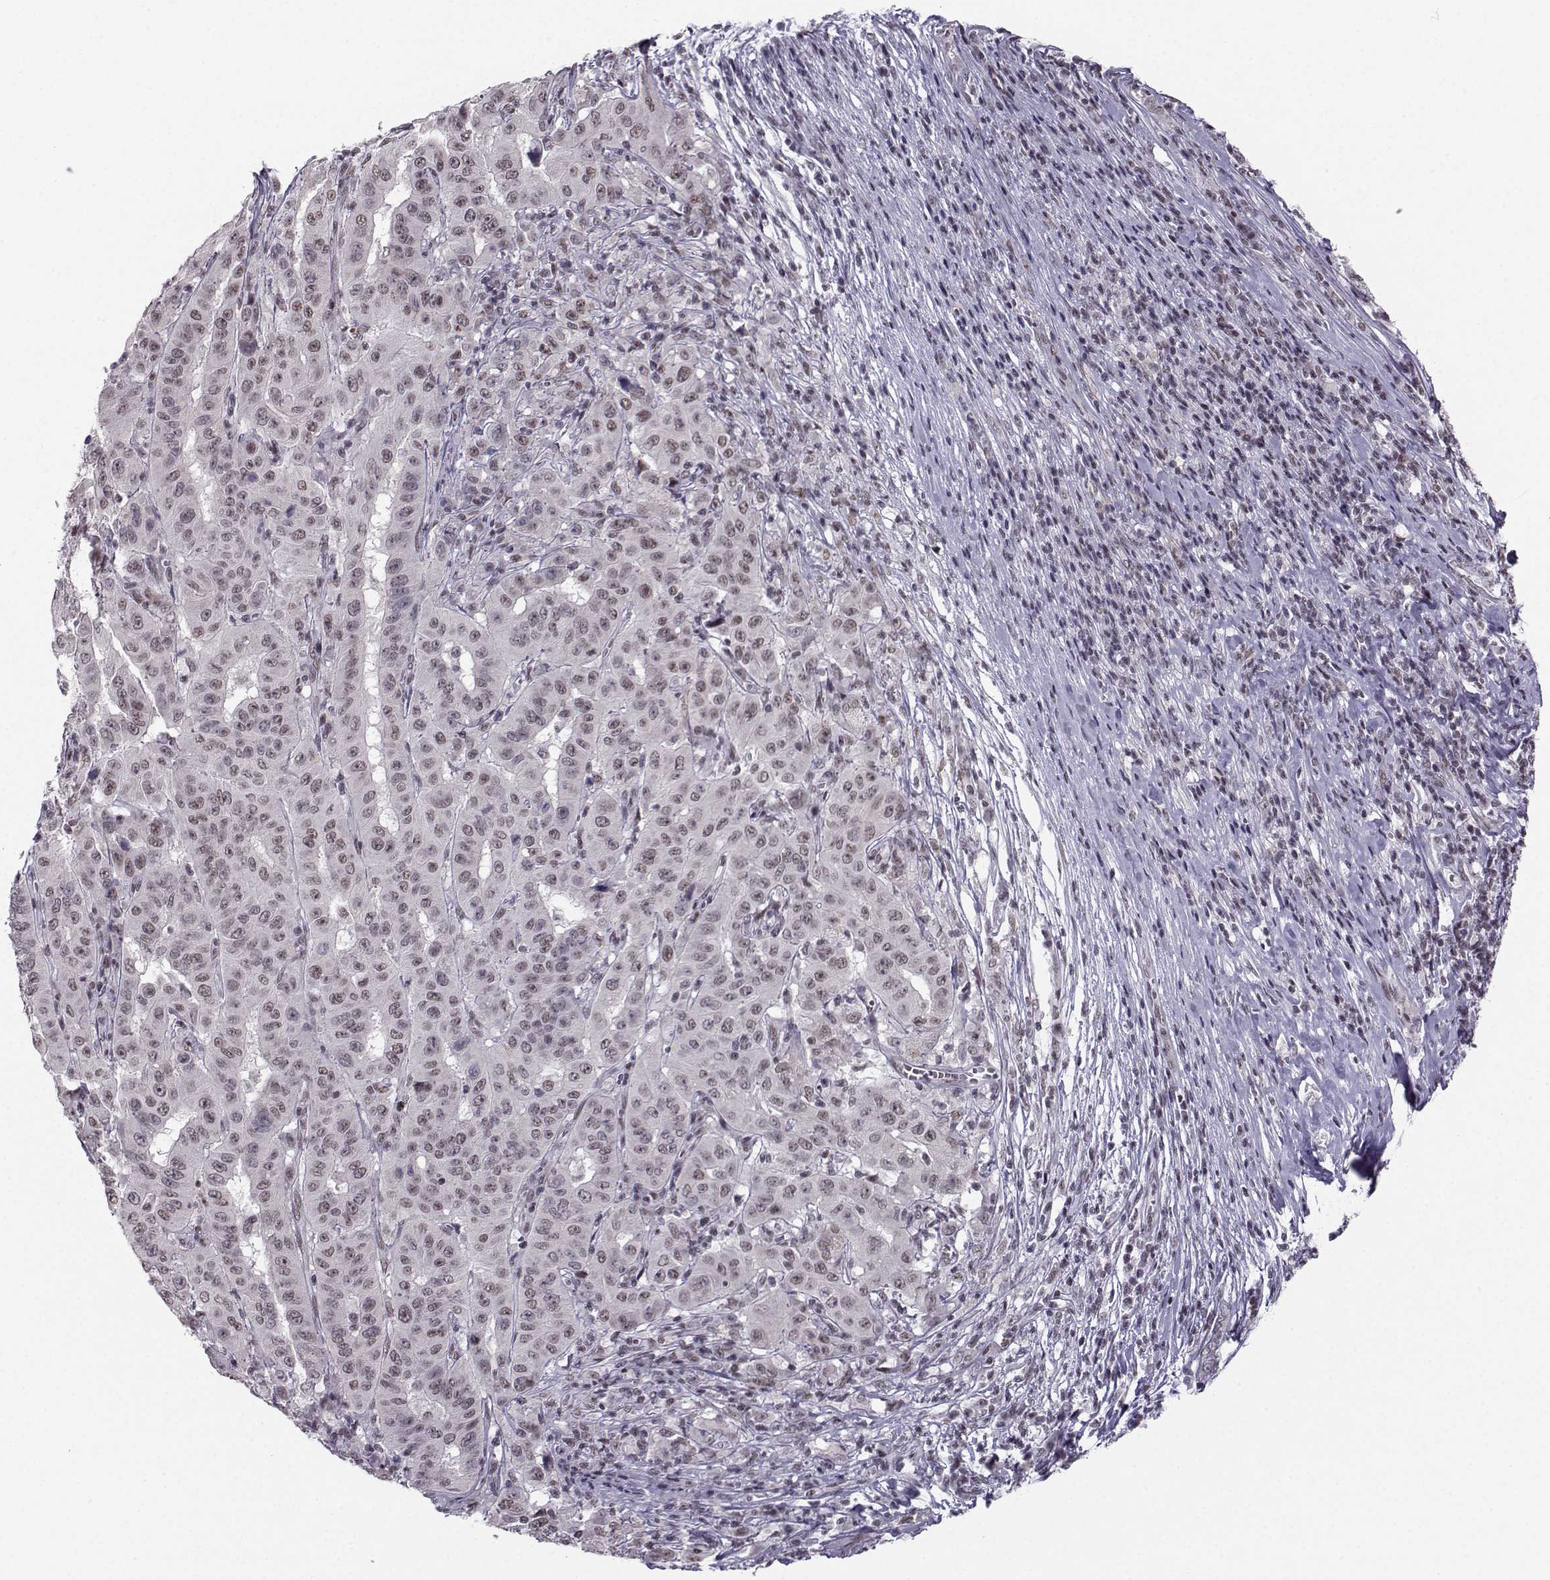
{"staining": {"intensity": "weak", "quantity": "25%-75%", "location": "nuclear"}, "tissue": "pancreatic cancer", "cell_type": "Tumor cells", "image_type": "cancer", "snomed": [{"axis": "morphology", "description": "Adenocarcinoma, NOS"}, {"axis": "topography", "description": "Pancreas"}], "caption": "DAB immunohistochemical staining of human adenocarcinoma (pancreatic) reveals weak nuclear protein staining in approximately 25%-75% of tumor cells.", "gene": "LIN28A", "patient": {"sex": "male", "age": 63}}